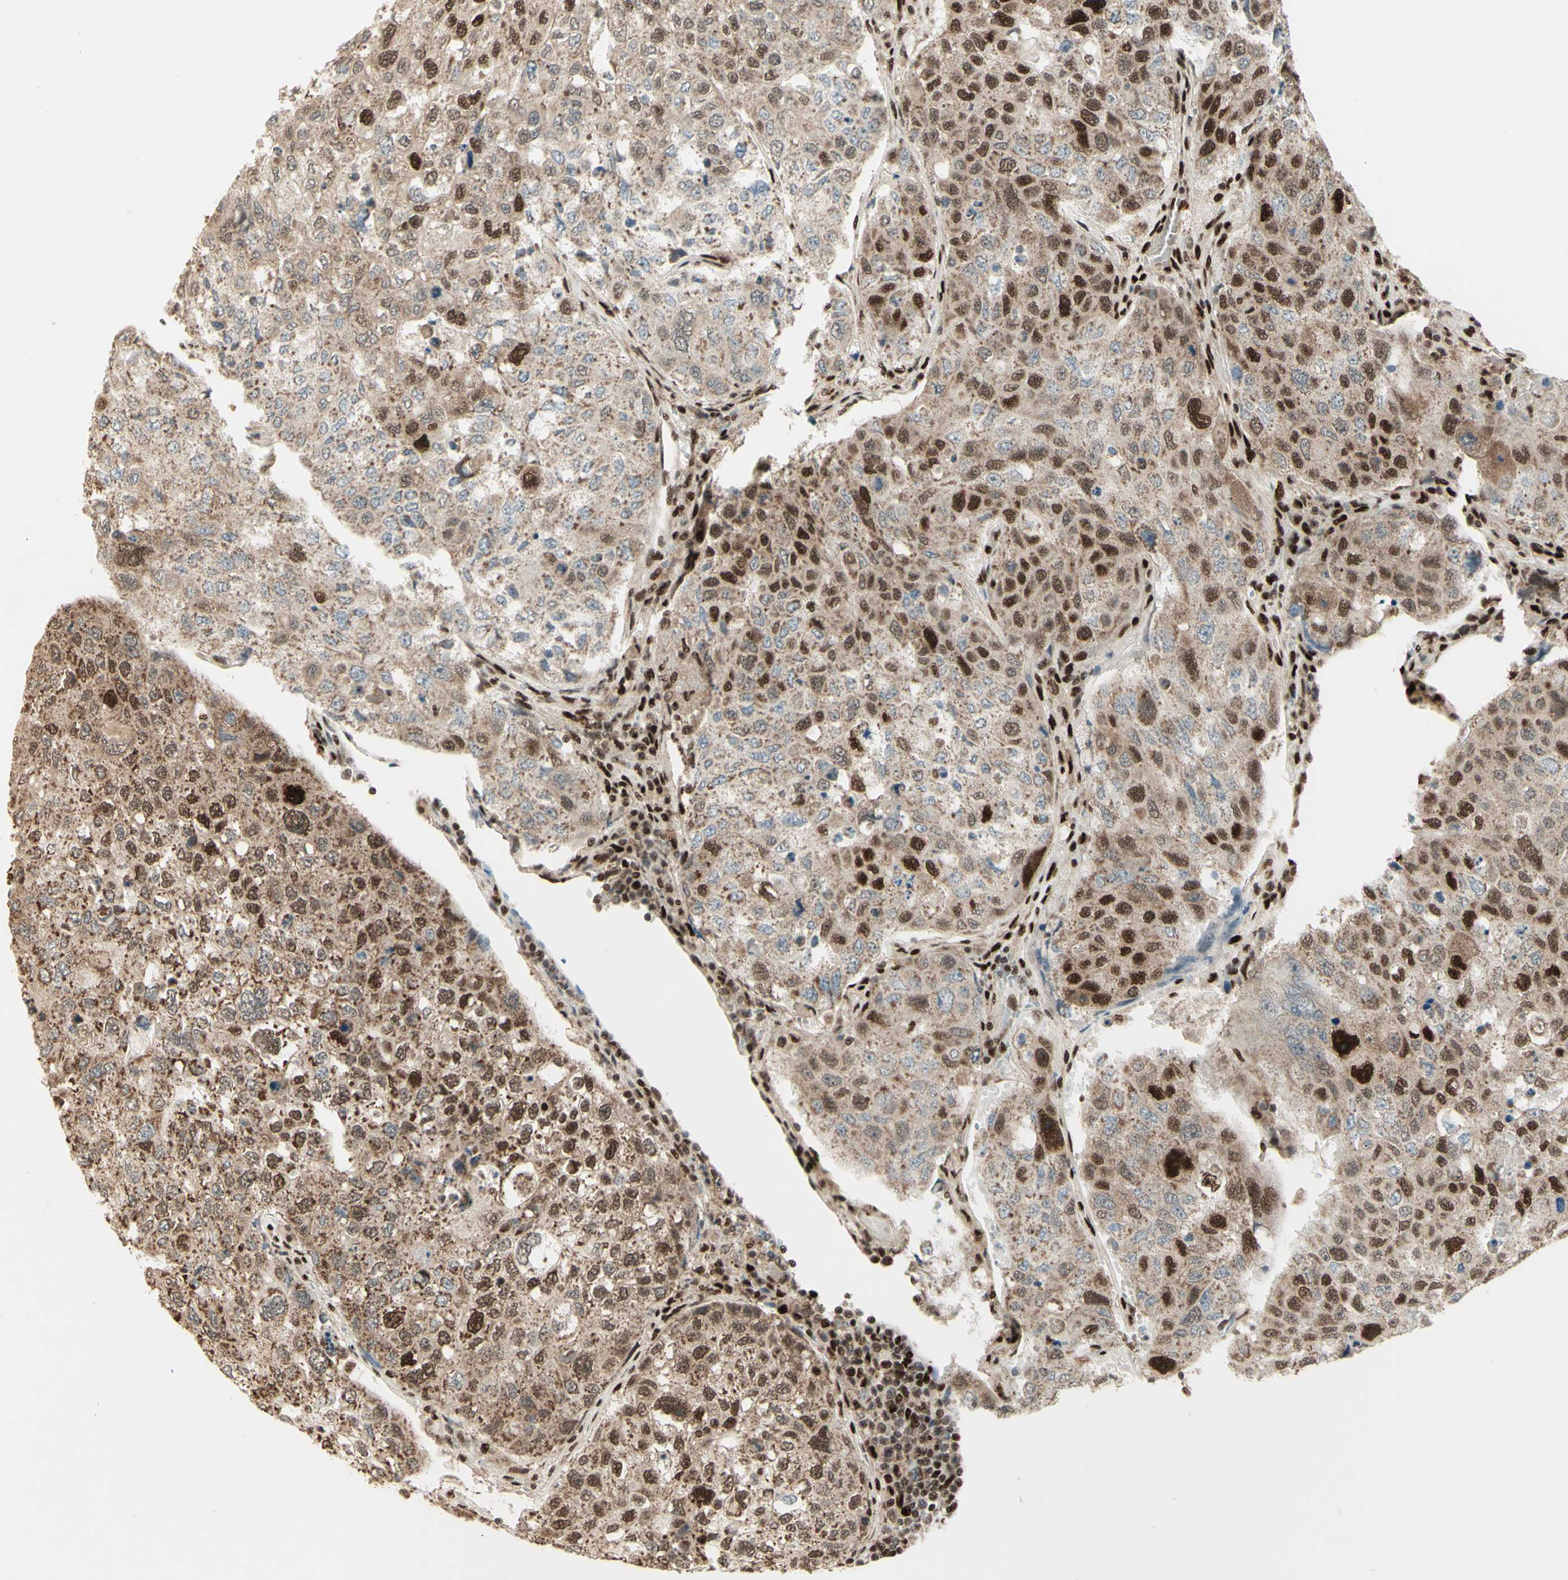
{"staining": {"intensity": "strong", "quantity": "25%-75%", "location": "nuclear"}, "tissue": "urothelial cancer", "cell_type": "Tumor cells", "image_type": "cancer", "snomed": [{"axis": "morphology", "description": "Urothelial carcinoma, High grade"}, {"axis": "topography", "description": "Lymph node"}, {"axis": "topography", "description": "Urinary bladder"}], "caption": "Urothelial cancer stained with IHC exhibits strong nuclear positivity in approximately 25%-75% of tumor cells. The protein is shown in brown color, while the nuclei are stained blue.", "gene": "NR3C1", "patient": {"sex": "male", "age": 51}}